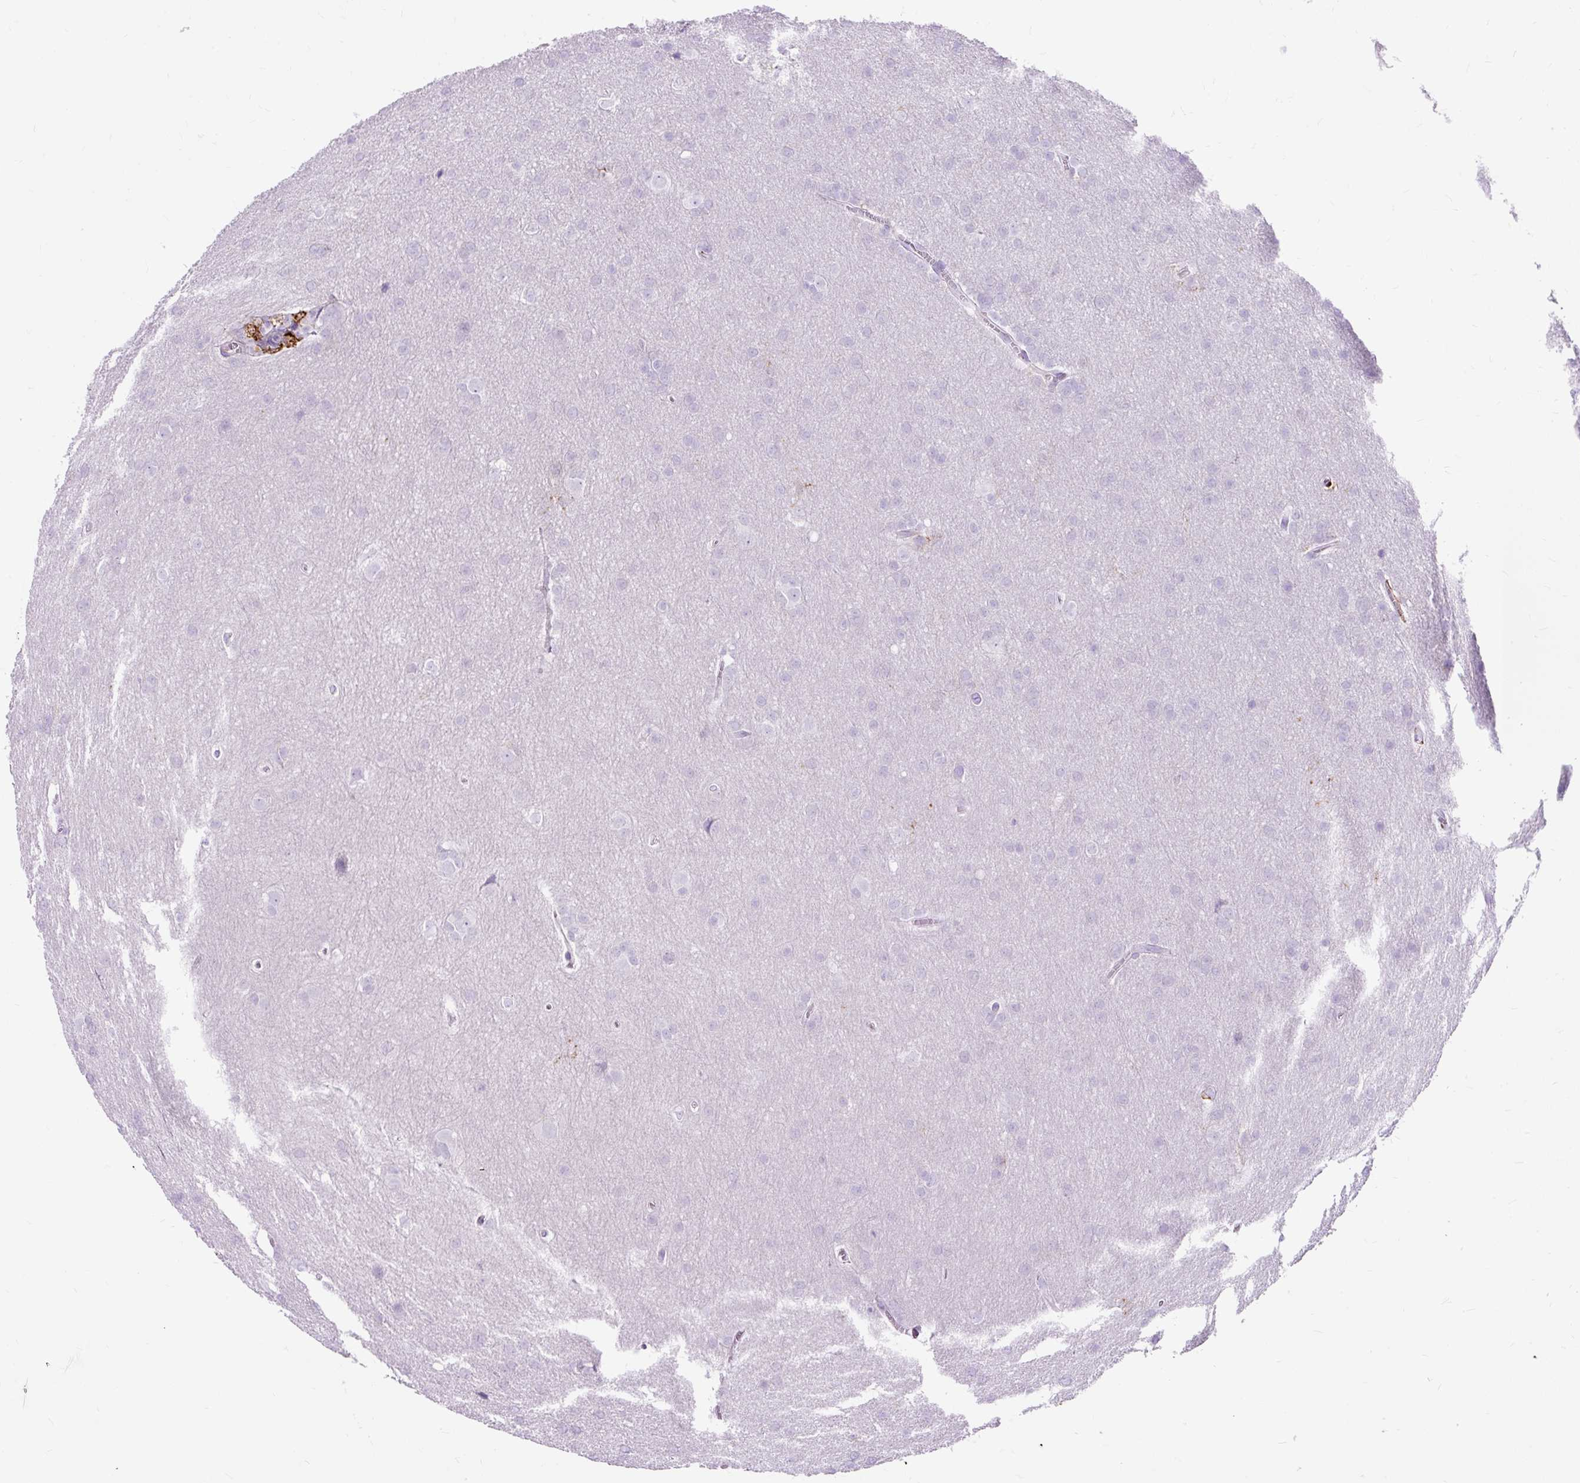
{"staining": {"intensity": "negative", "quantity": "none", "location": "none"}, "tissue": "glioma", "cell_type": "Tumor cells", "image_type": "cancer", "snomed": [{"axis": "morphology", "description": "Glioma, malignant, Low grade"}, {"axis": "topography", "description": "Brain"}], "caption": "Immunohistochemistry image of human glioma stained for a protein (brown), which shows no expression in tumor cells. The staining is performed using DAB brown chromogen with nuclei counter-stained in using hematoxylin.", "gene": "HLA-DRA", "patient": {"sex": "female", "age": 32}}